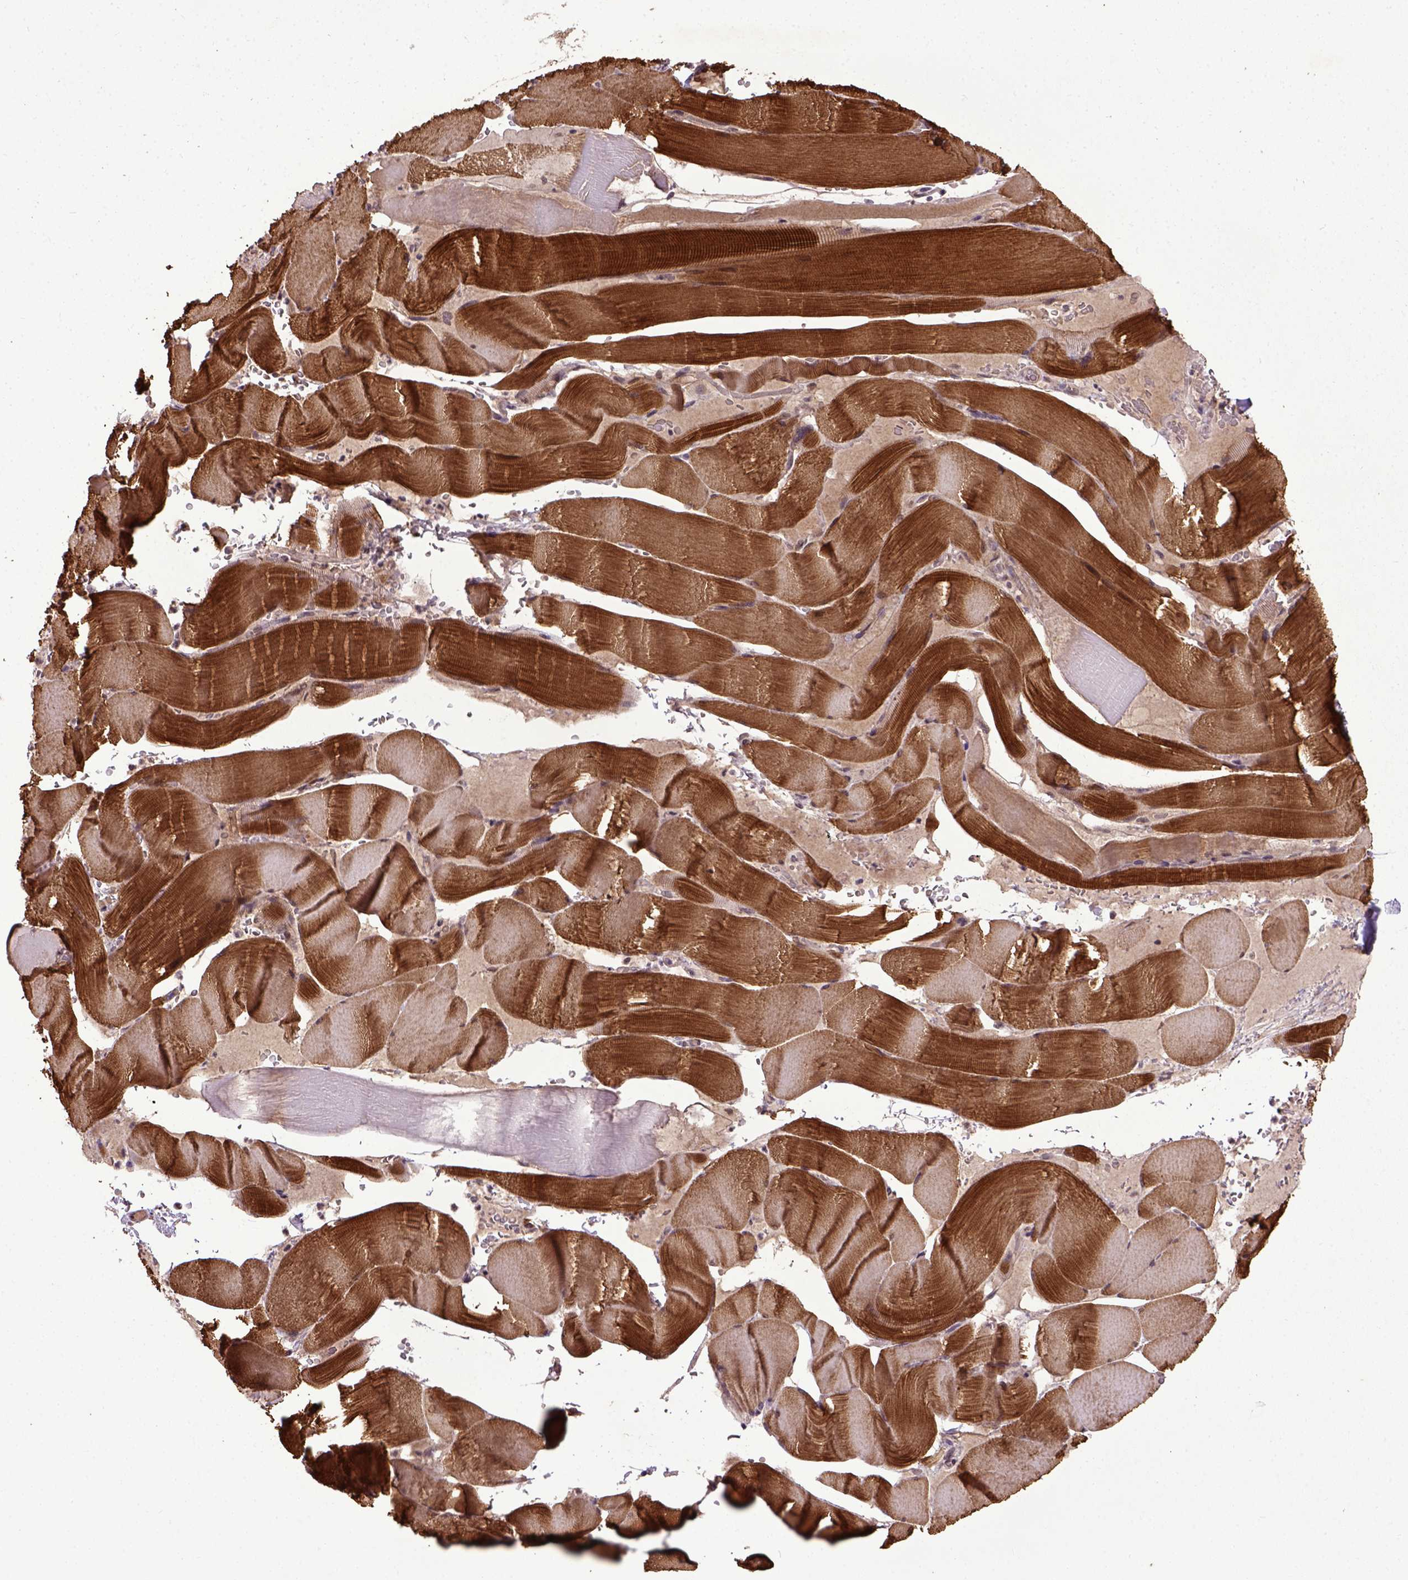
{"staining": {"intensity": "strong", "quantity": "25%-75%", "location": "cytoplasmic/membranous"}, "tissue": "skeletal muscle", "cell_type": "Myocytes", "image_type": "normal", "snomed": [{"axis": "morphology", "description": "Normal tissue, NOS"}, {"axis": "topography", "description": "Skeletal muscle"}], "caption": "Immunohistochemistry (IHC) histopathology image of unremarkable human skeletal muscle stained for a protein (brown), which displays high levels of strong cytoplasmic/membranous staining in about 25%-75% of myocytes.", "gene": "UBA3", "patient": {"sex": "male", "age": 56}}